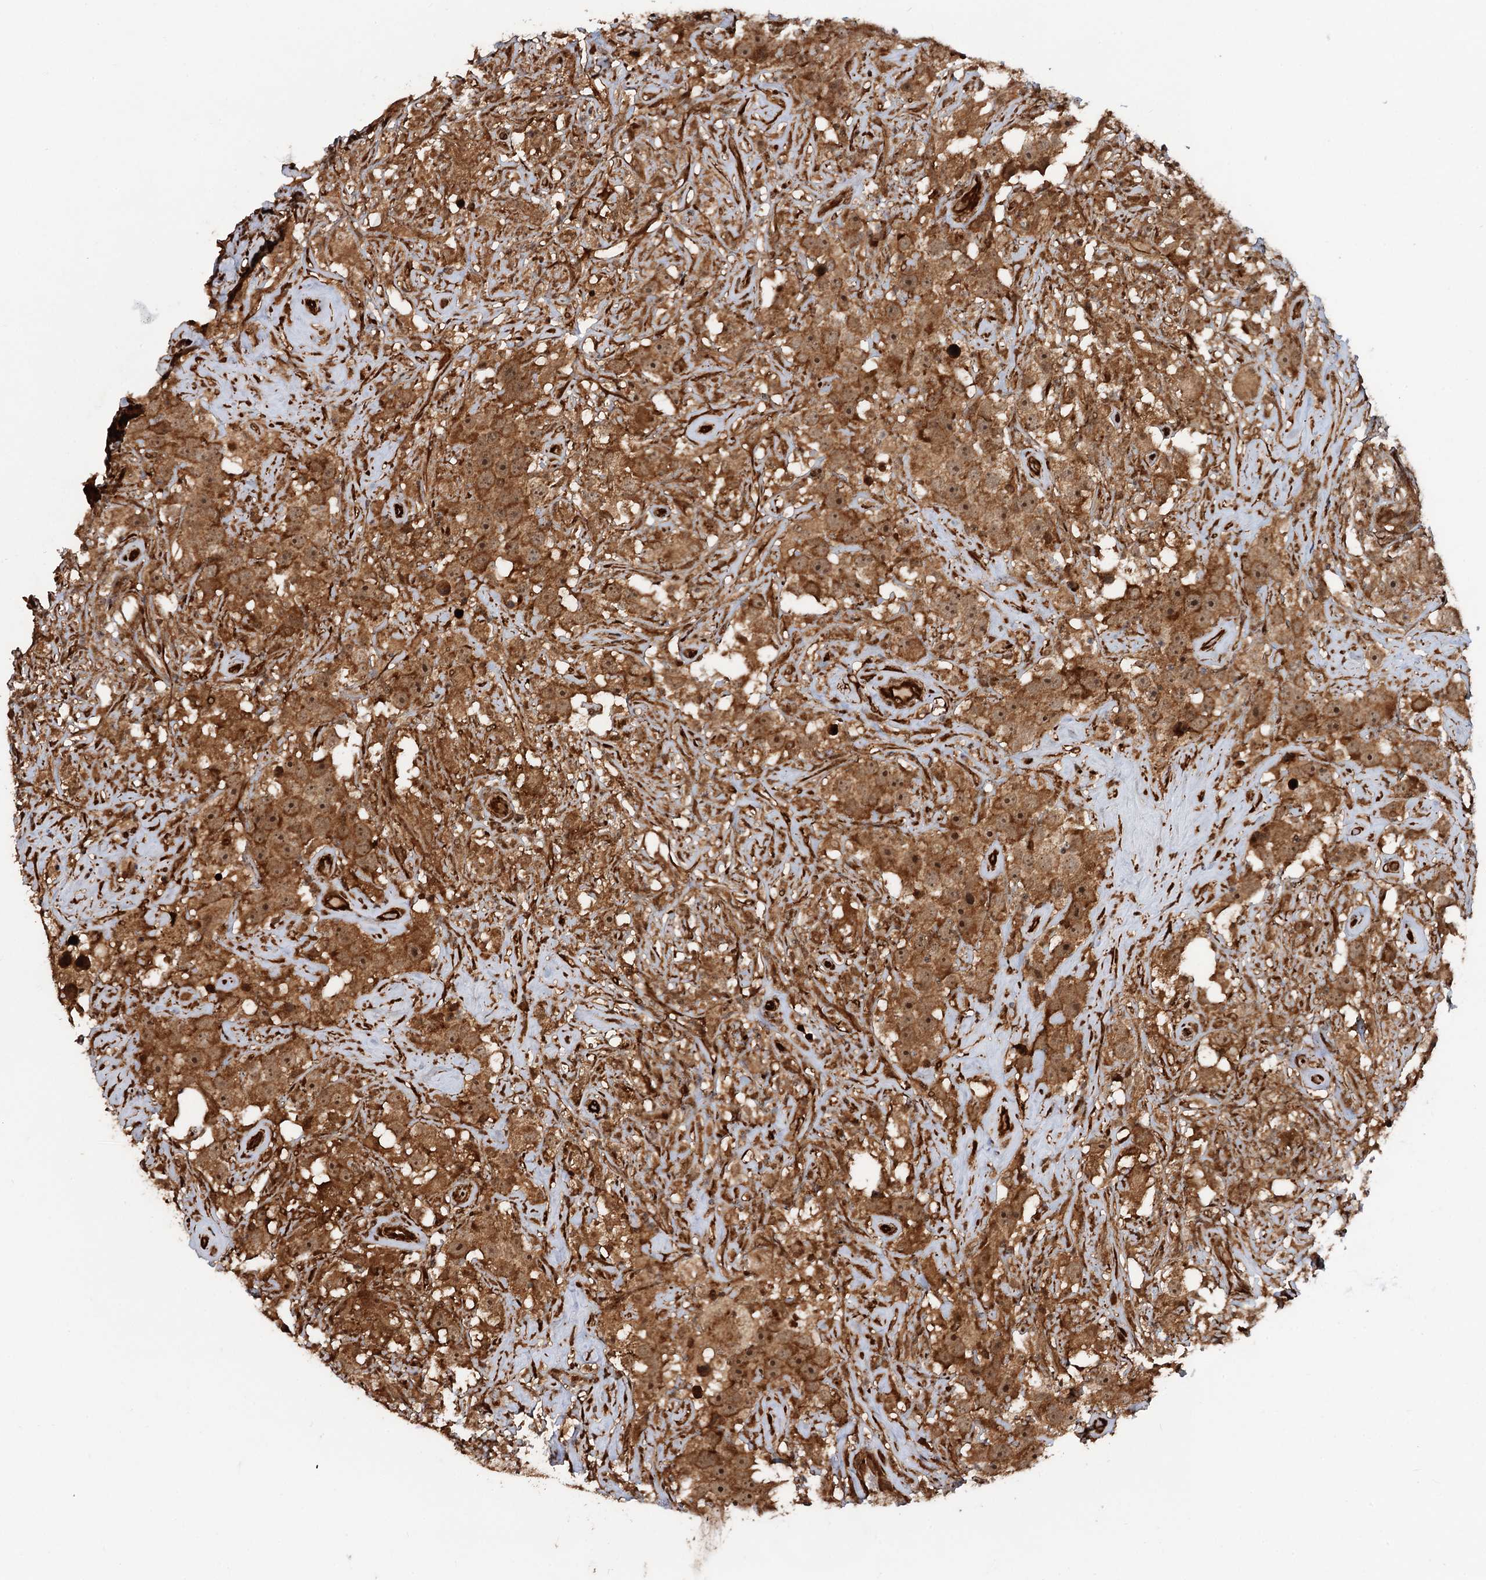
{"staining": {"intensity": "moderate", "quantity": ">75%", "location": "cytoplasmic/membranous,nuclear"}, "tissue": "testis cancer", "cell_type": "Tumor cells", "image_type": "cancer", "snomed": [{"axis": "morphology", "description": "Seminoma, NOS"}, {"axis": "topography", "description": "Testis"}], "caption": "Moderate cytoplasmic/membranous and nuclear staining is identified in about >75% of tumor cells in seminoma (testis).", "gene": "SNRNP25", "patient": {"sex": "male", "age": 49}}